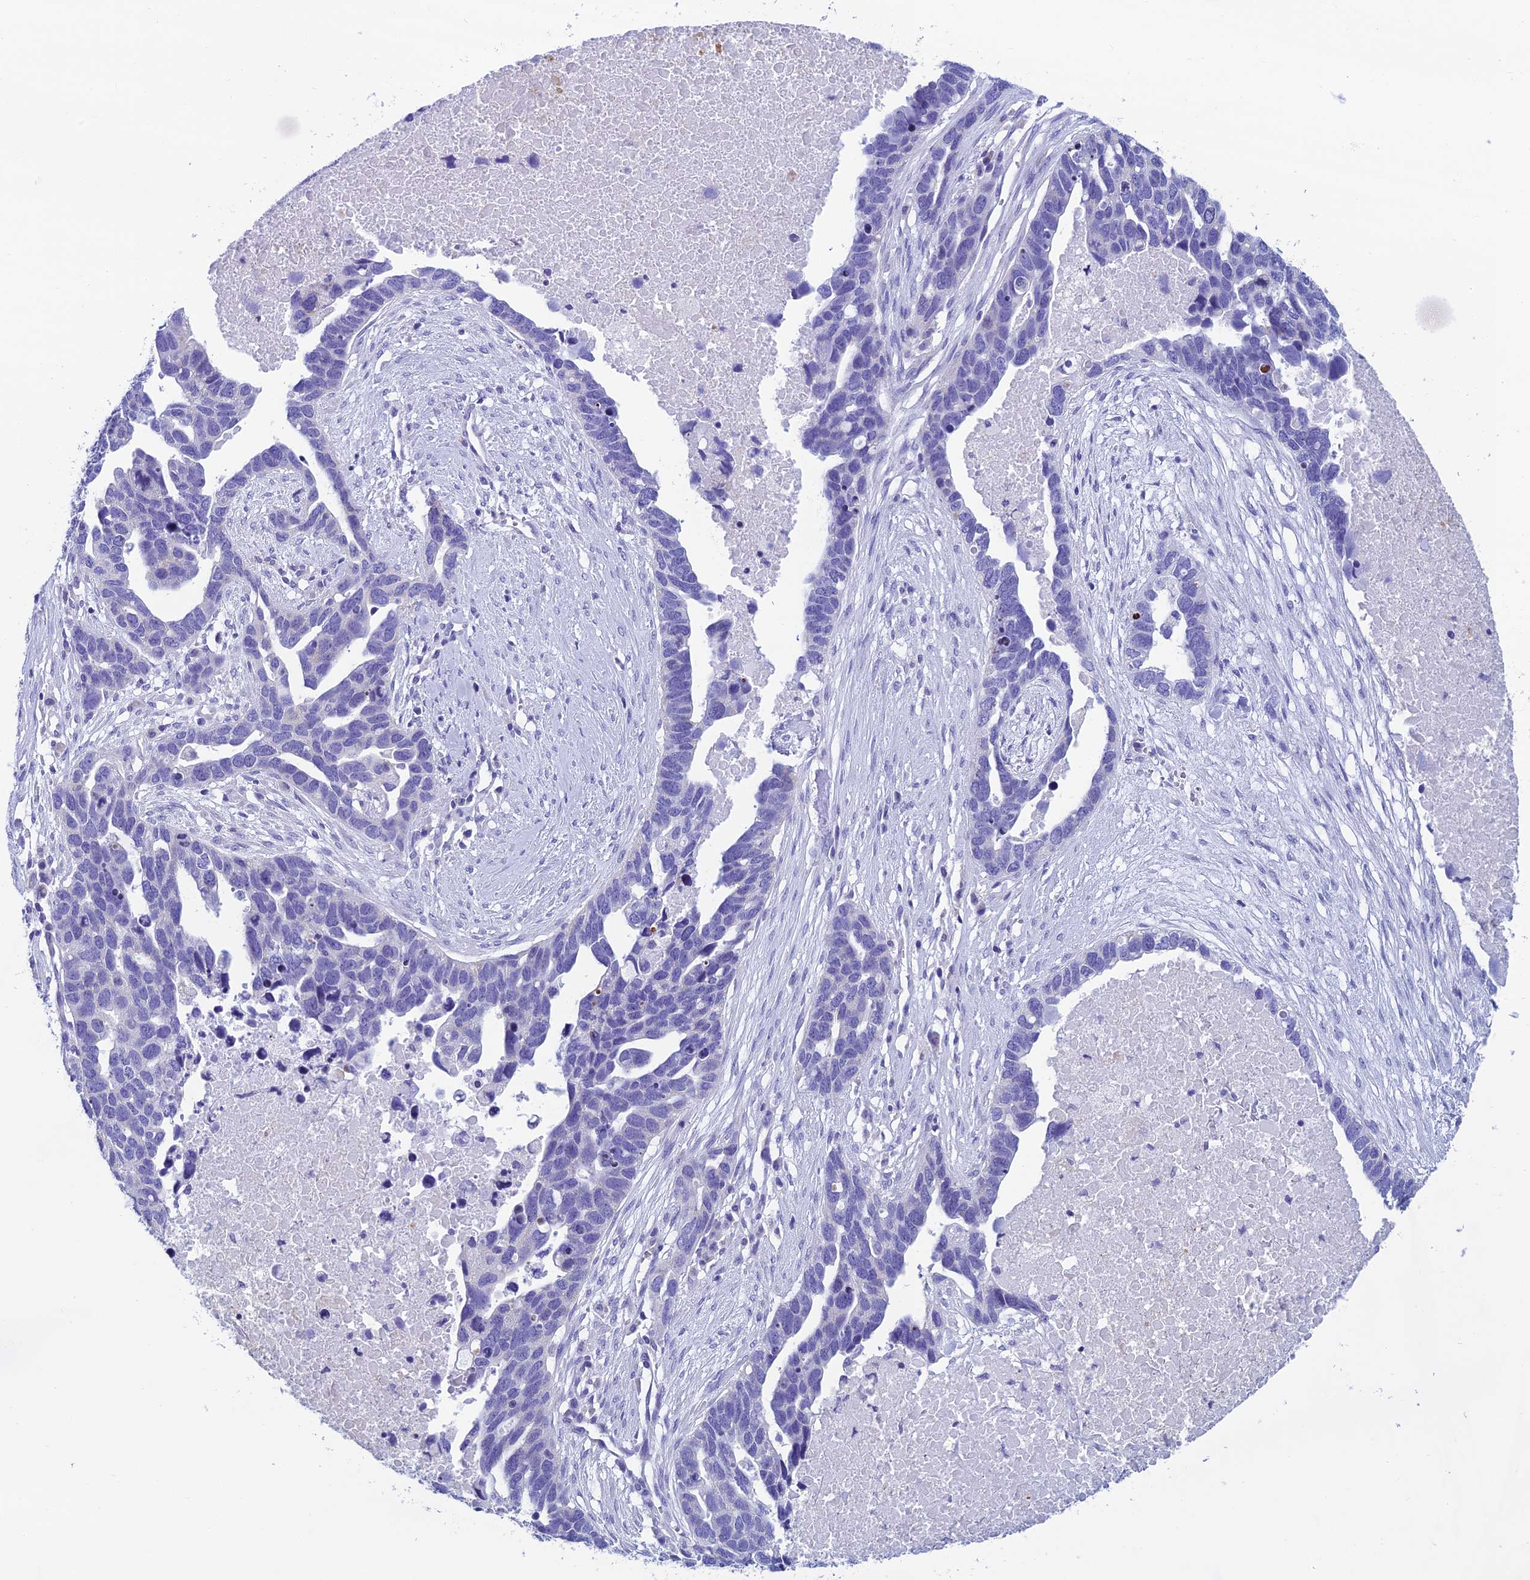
{"staining": {"intensity": "negative", "quantity": "none", "location": "none"}, "tissue": "ovarian cancer", "cell_type": "Tumor cells", "image_type": "cancer", "snomed": [{"axis": "morphology", "description": "Cystadenocarcinoma, serous, NOS"}, {"axis": "topography", "description": "Ovary"}], "caption": "Immunohistochemistry micrograph of ovarian serous cystadenocarcinoma stained for a protein (brown), which displays no staining in tumor cells.", "gene": "REEP4", "patient": {"sex": "female", "age": 54}}